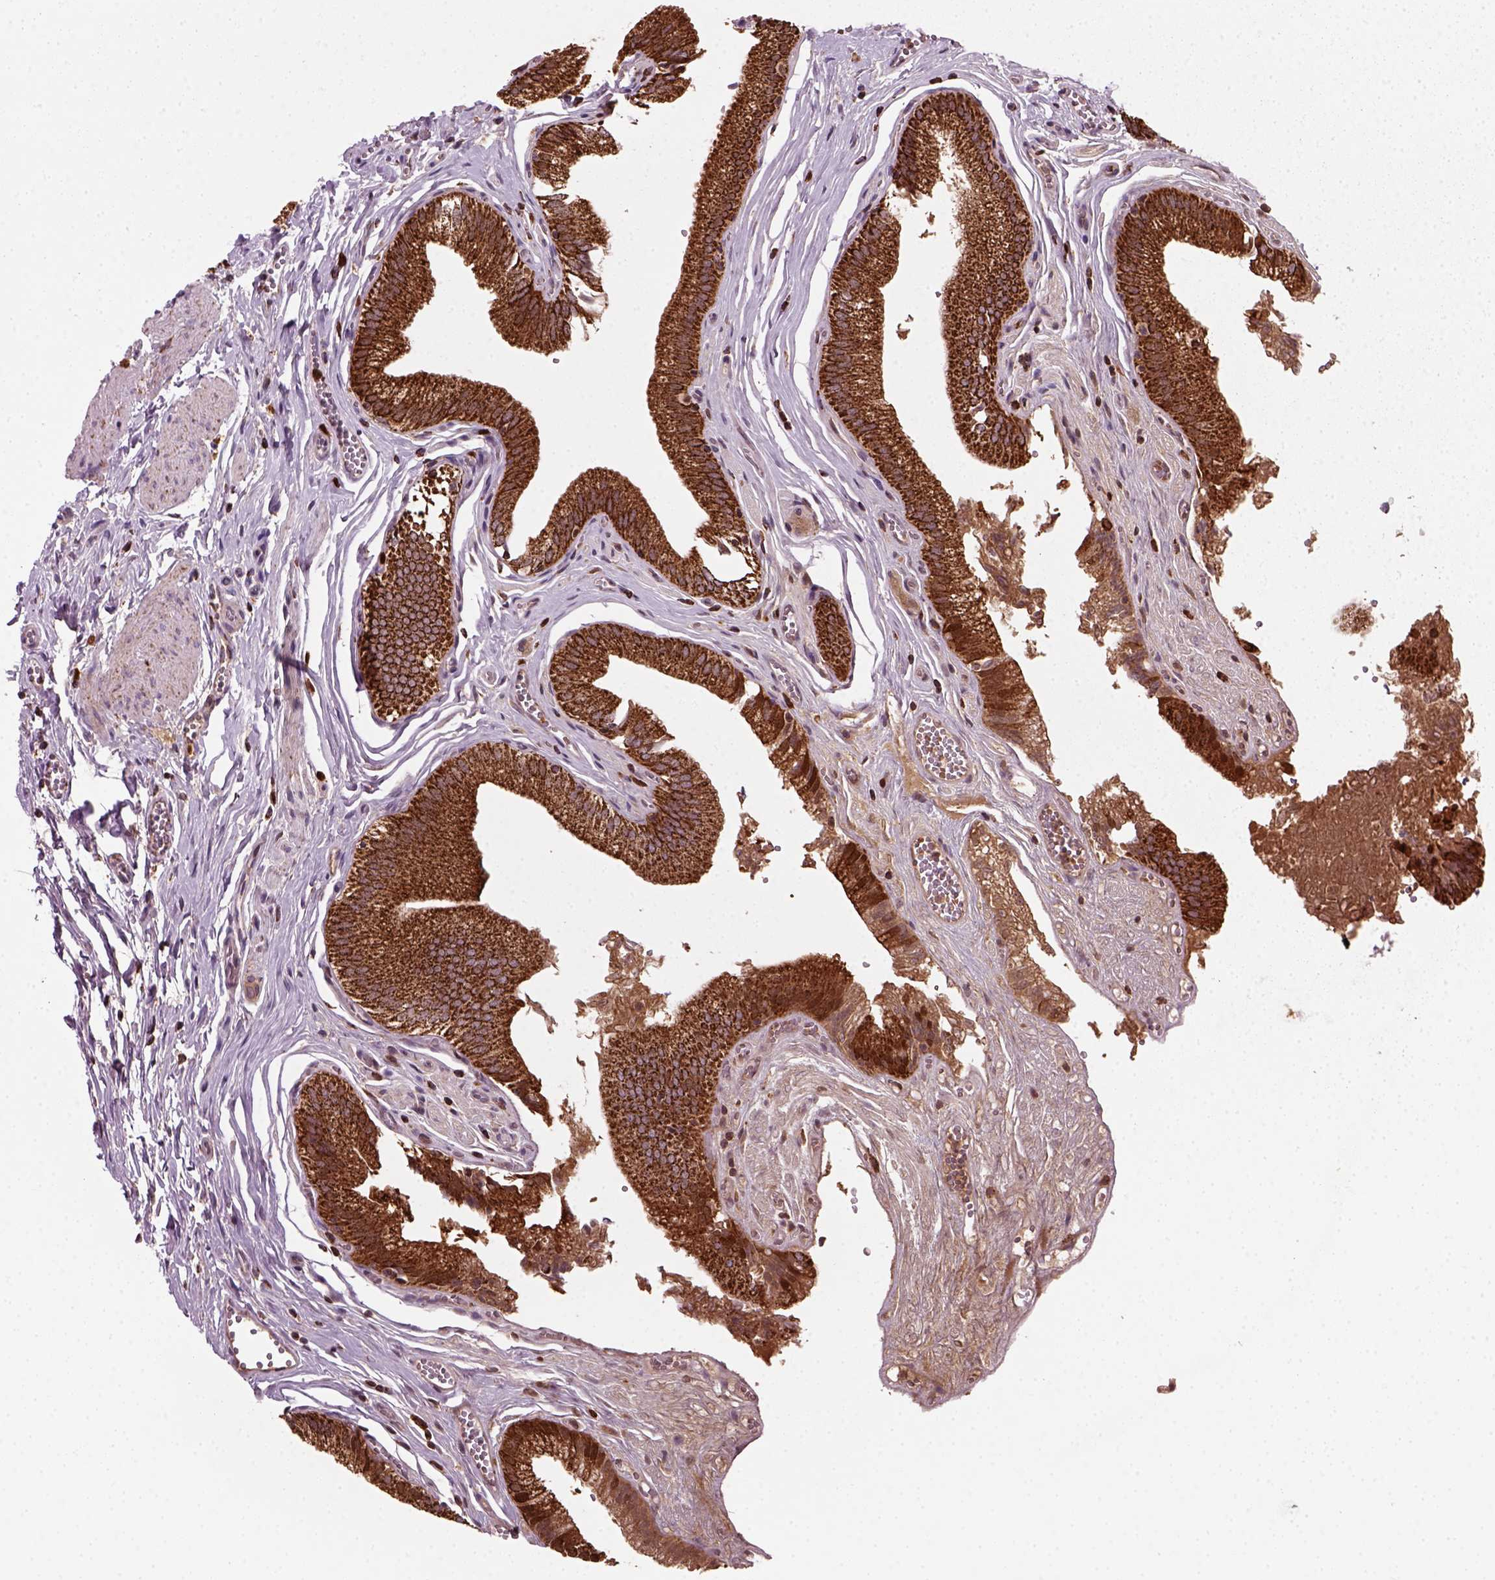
{"staining": {"intensity": "strong", "quantity": ">75%", "location": "cytoplasmic/membranous"}, "tissue": "gallbladder", "cell_type": "Glandular cells", "image_type": "normal", "snomed": [{"axis": "morphology", "description": "Normal tissue, NOS"}, {"axis": "topography", "description": "Gallbladder"}, {"axis": "topography", "description": "Peripheral nerve tissue"}], "caption": "Protein staining by immunohistochemistry shows strong cytoplasmic/membranous staining in about >75% of glandular cells in benign gallbladder. The protein is stained brown, and the nuclei are stained in blue (DAB (3,3'-diaminobenzidine) IHC with brightfield microscopy, high magnification).", "gene": "NUDT16L1", "patient": {"sex": "male", "age": 17}}